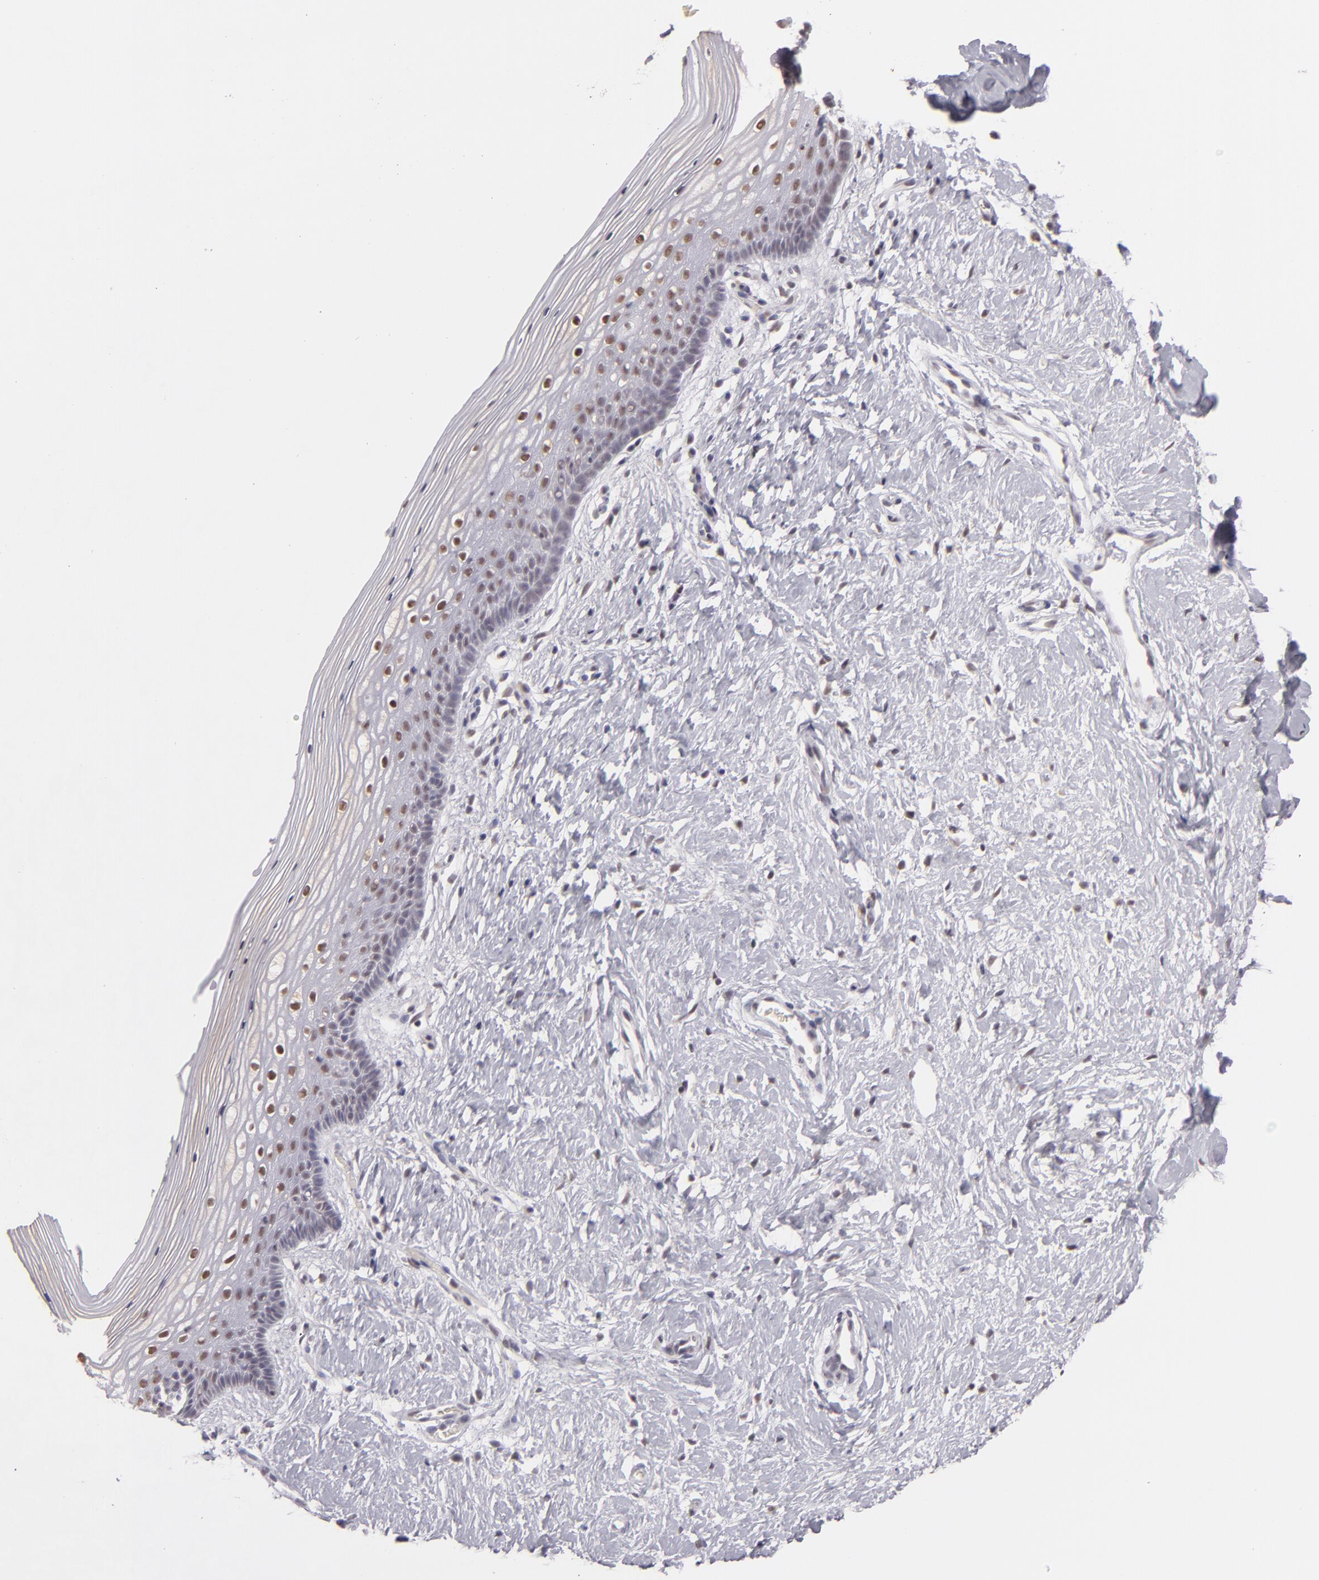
{"staining": {"intensity": "weak", "quantity": ">75%", "location": "nuclear"}, "tissue": "vagina", "cell_type": "Squamous epithelial cells", "image_type": "normal", "snomed": [{"axis": "morphology", "description": "Normal tissue, NOS"}, {"axis": "topography", "description": "Vagina"}], "caption": "The image displays immunohistochemical staining of unremarkable vagina. There is weak nuclear expression is identified in approximately >75% of squamous epithelial cells.", "gene": "INTS6", "patient": {"sex": "female", "age": 46}}